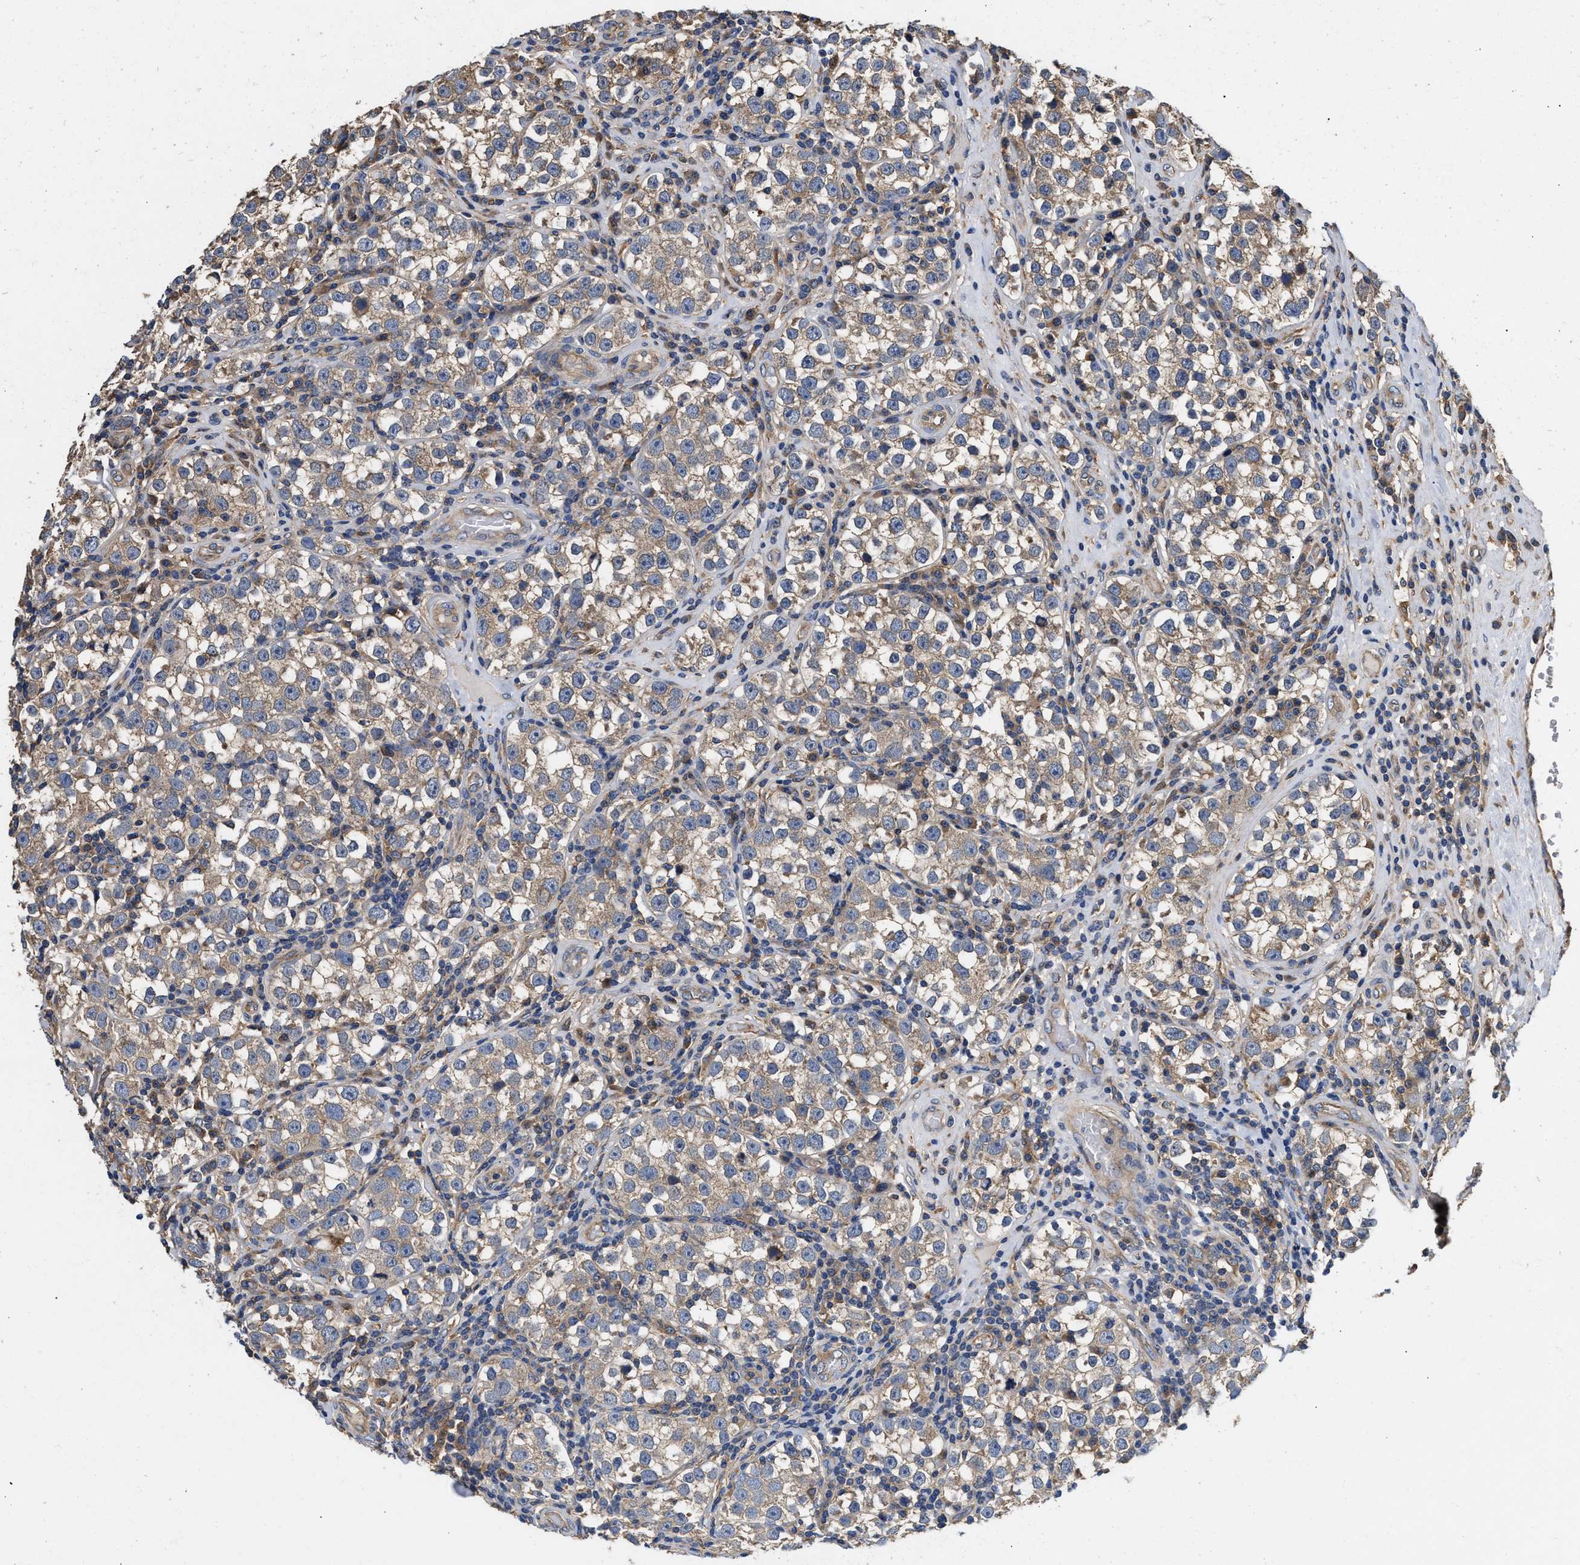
{"staining": {"intensity": "weak", "quantity": ">75%", "location": "cytoplasmic/membranous"}, "tissue": "testis cancer", "cell_type": "Tumor cells", "image_type": "cancer", "snomed": [{"axis": "morphology", "description": "Normal tissue, NOS"}, {"axis": "morphology", "description": "Seminoma, NOS"}, {"axis": "topography", "description": "Testis"}], "caption": "A photomicrograph showing weak cytoplasmic/membranous expression in about >75% of tumor cells in testis cancer (seminoma), as visualized by brown immunohistochemical staining.", "gene": "KLB", "patient": {"sex": "male", "age": 43}}